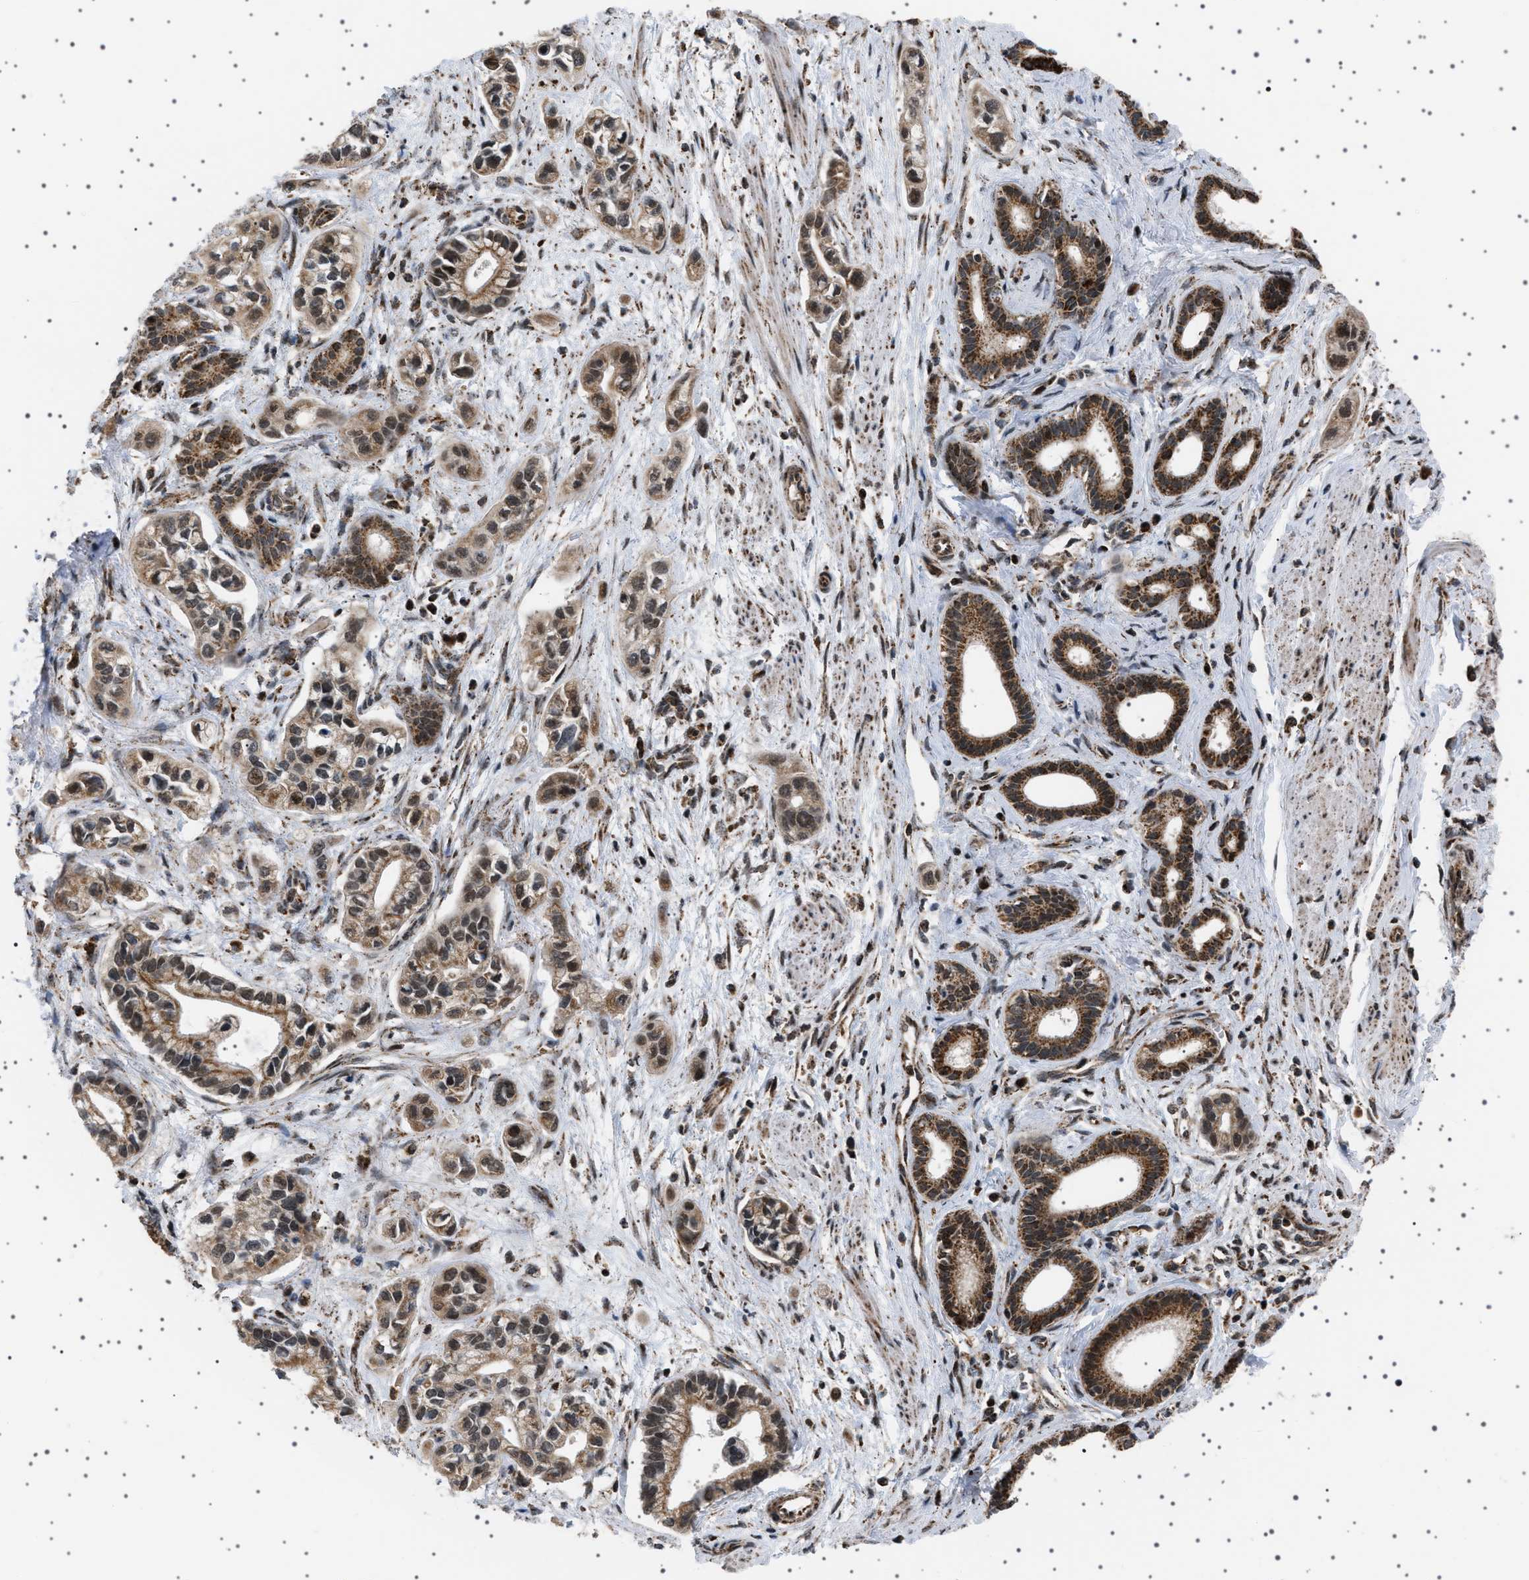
{"staining": {"intensity": "moderate", "quantity": ">75%", "location": "cytoplasmic/membranous,nuclear"}, "tissue": "pancreatic cancer", "cell_type": "Tumor cells", "image_type": "cancer", "snomed": [{"axis": "morphology", "description": "Adenocarcinoma, NOS"}, {"axis": "topography", "description": "Pancreas"}], "caption": "About >75% of tumor cells in pancreatic cancer (adenocarcinoma) demonstrate moderate cytoplasmic/membranous and nuclear protein staining as visualized by brown immunohistochemical staining.", "gene": "MELK", "patient": {"sex": "male", "age": 74}}